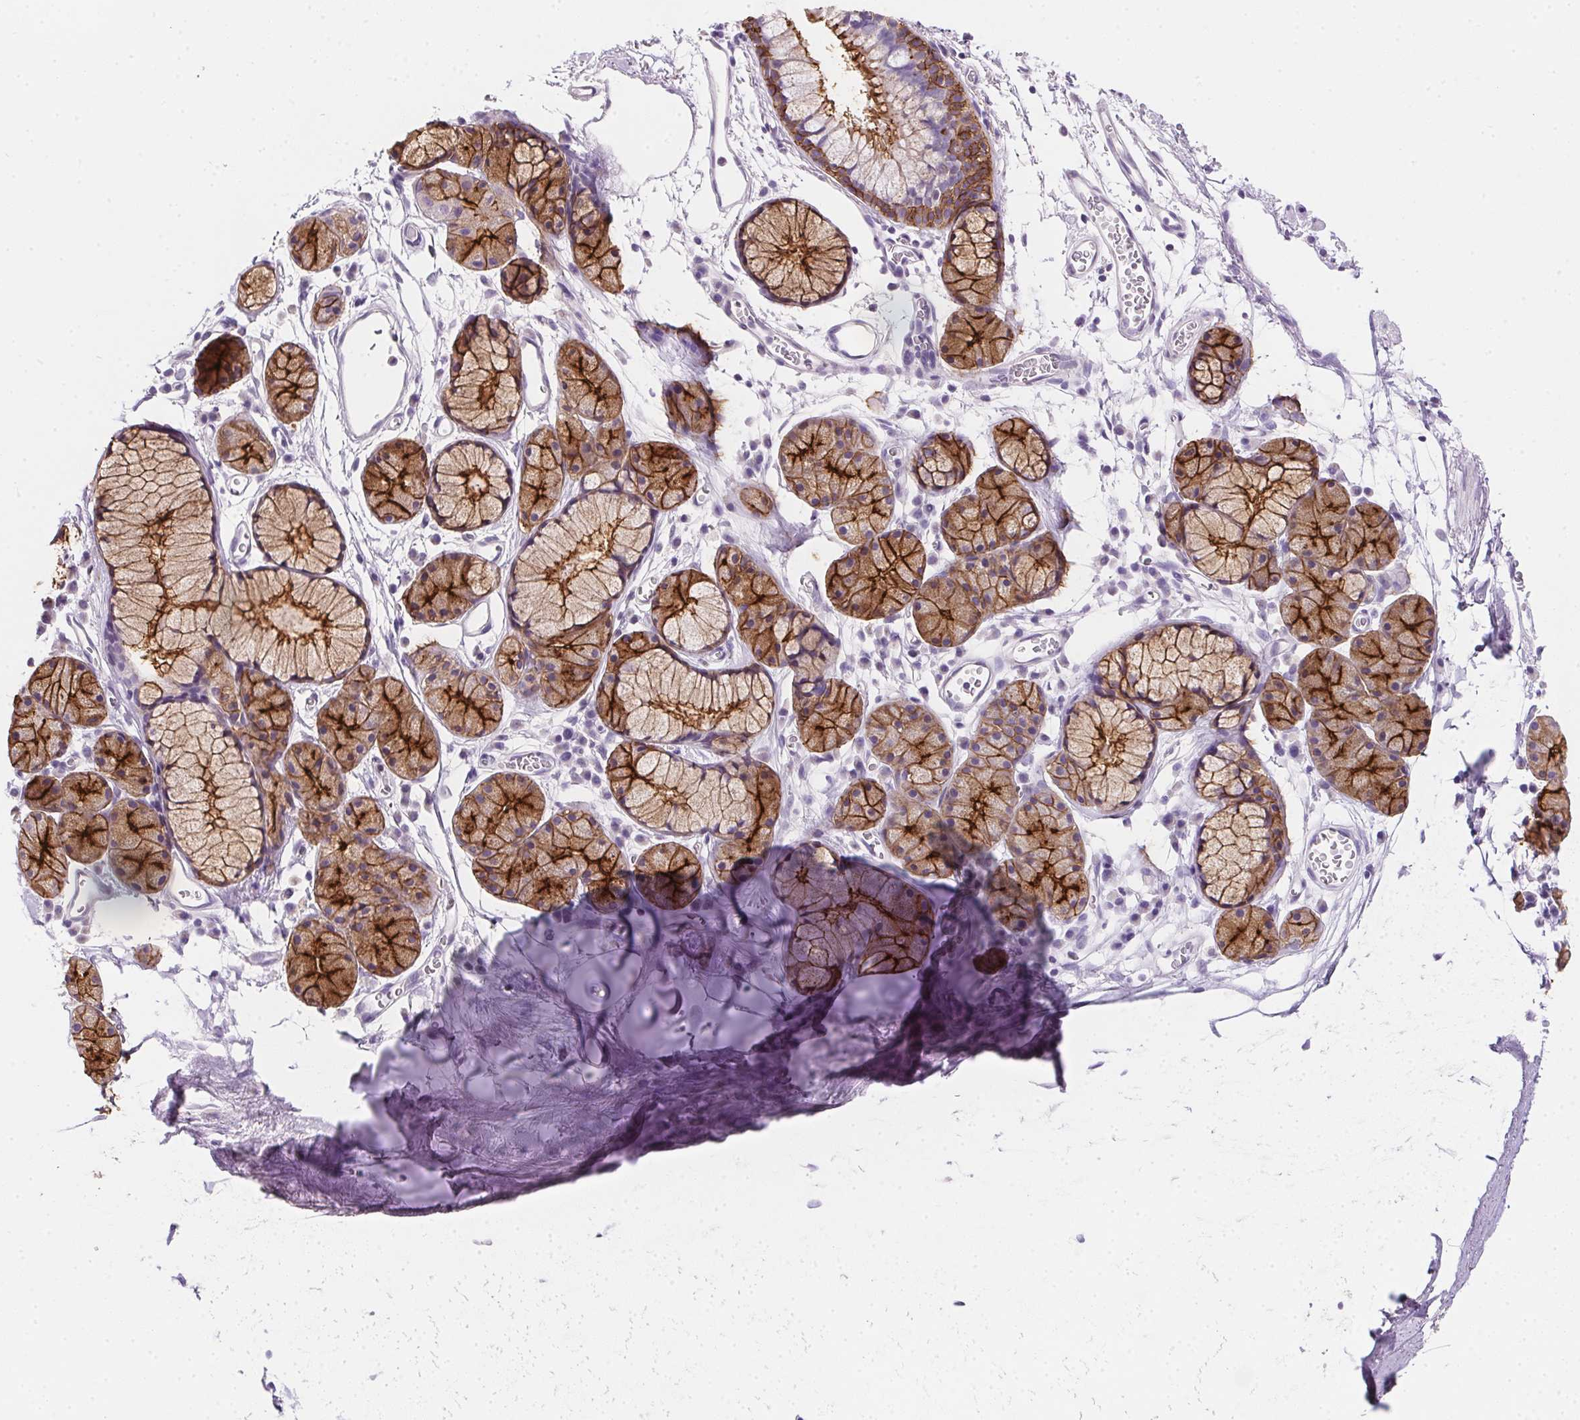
{"staining": {"intensity": "moderate", "quantity": "25%-75%", "location": "cytoplasmic/membranous"}, "tissue": "bronchus", "cell_type": "Respiratory epithelial cells", "image_type": "normal", "snomed": [{"axis": "morphology", "description": "Normal tissue, NOS"}, {"axis": "topography", "description": "Cartilage tissue"}, {"axis": "topography", "description": "Bronchus"}], "caption": "Brown immunohistochemical staining in benign bronchus exhibits moderate cytoplasmic/membranous positivity in approximately 25%-75% of respiratory epithelial cells.", "gene": "AQP5", "patient": {"sex": "female", "age": 79}}